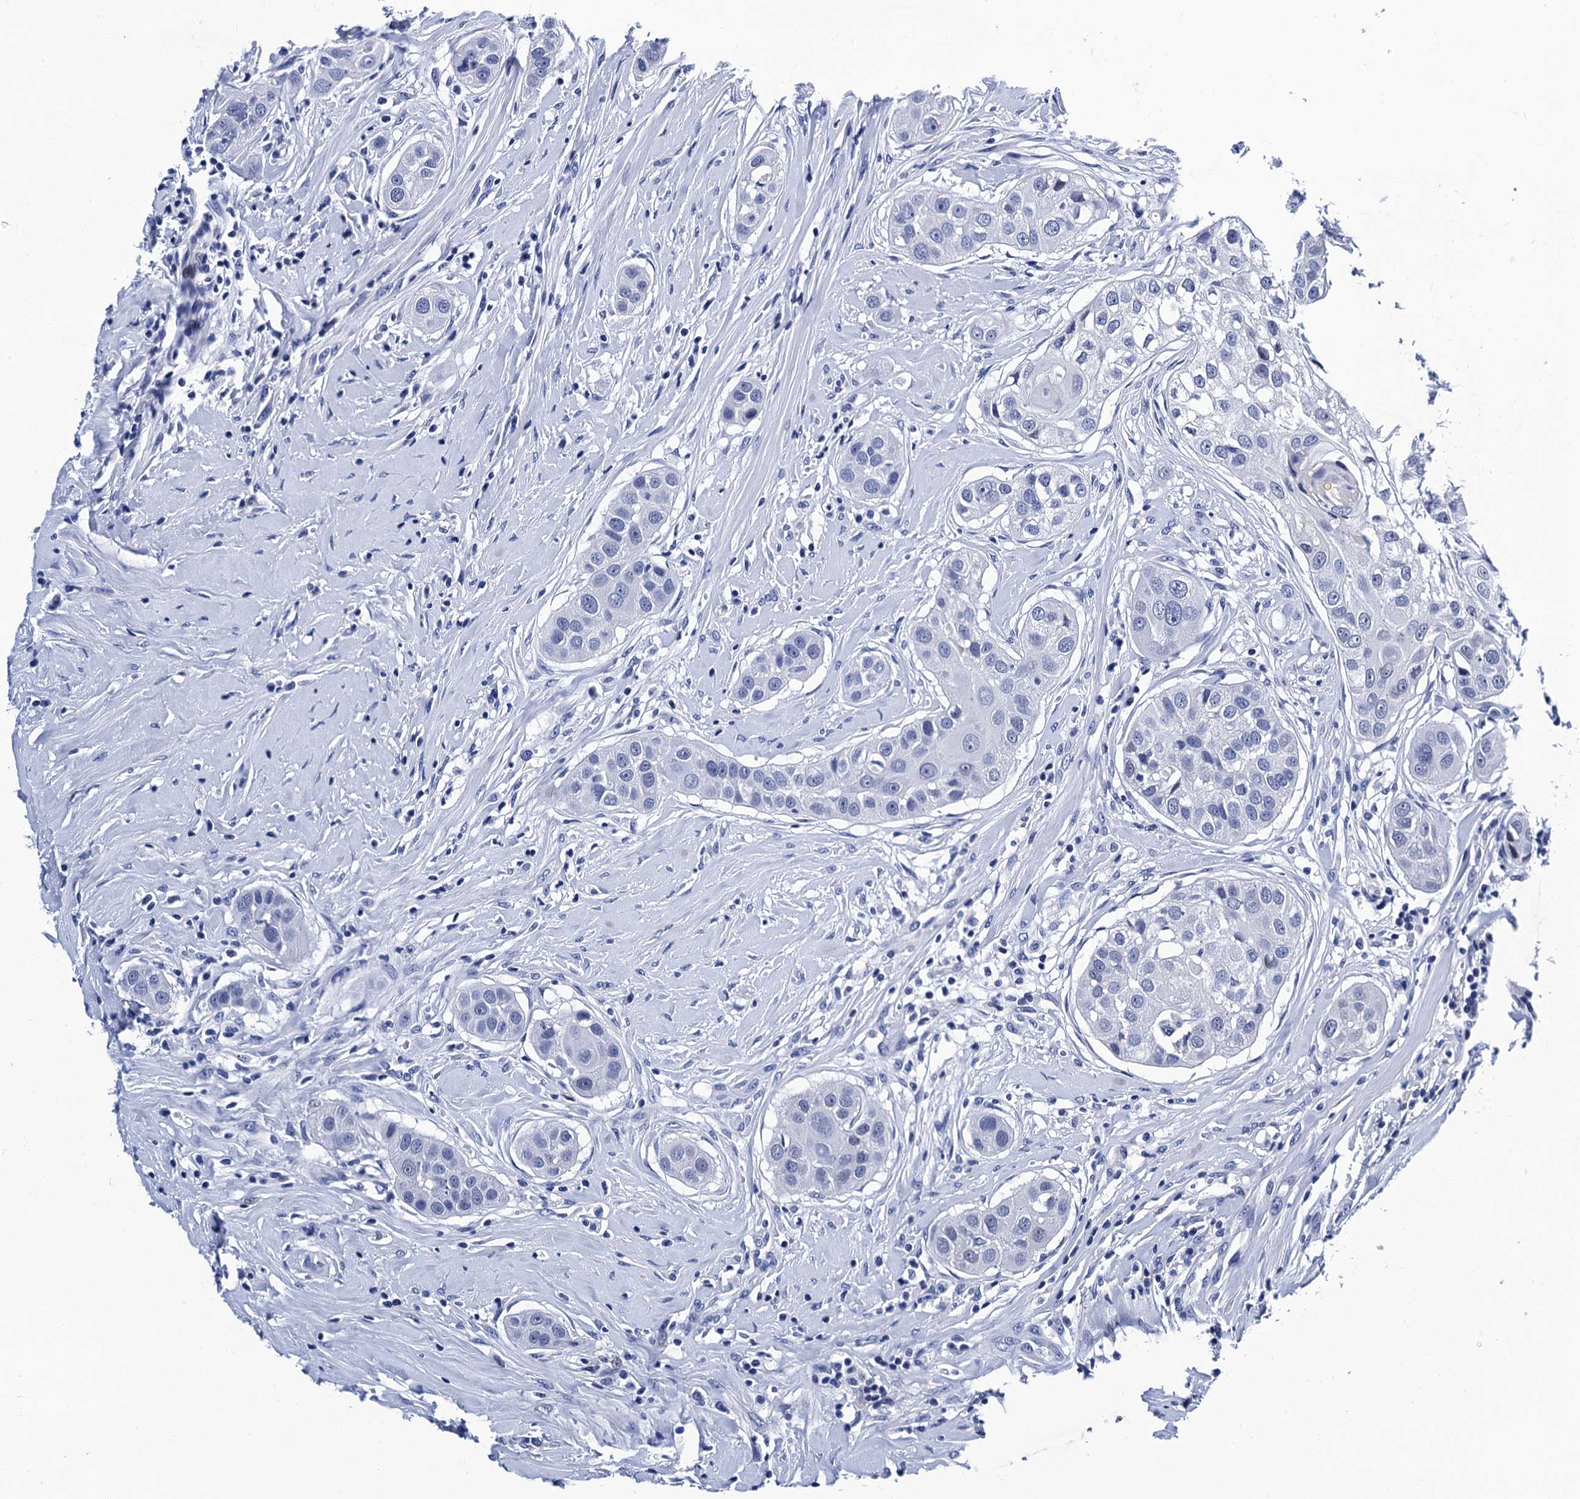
{"staining": {"intensity": "negative", "quantity": "none", "location": "none"}, "tissue": "head and neck cancer", "cell_type": "Tumor cells", "image_type": "cancer", "snomed": [{"axis": "morphology", "description": "Normal tissue, NOS"}, {"axis": "morphology", "description": "Squamous cell carcinoma, NOS"}, {"axis": "topography", "description": "Skeletal muscle"}, {"axis": "topography", "description": "Head-Neck"}], "caption": "Tumor cells are negative for brown protein staining in head and neck cancer (squamous cell carcinoma).", "gene": "LRRC30", "patient": {"sex": "male", "age": 51}}